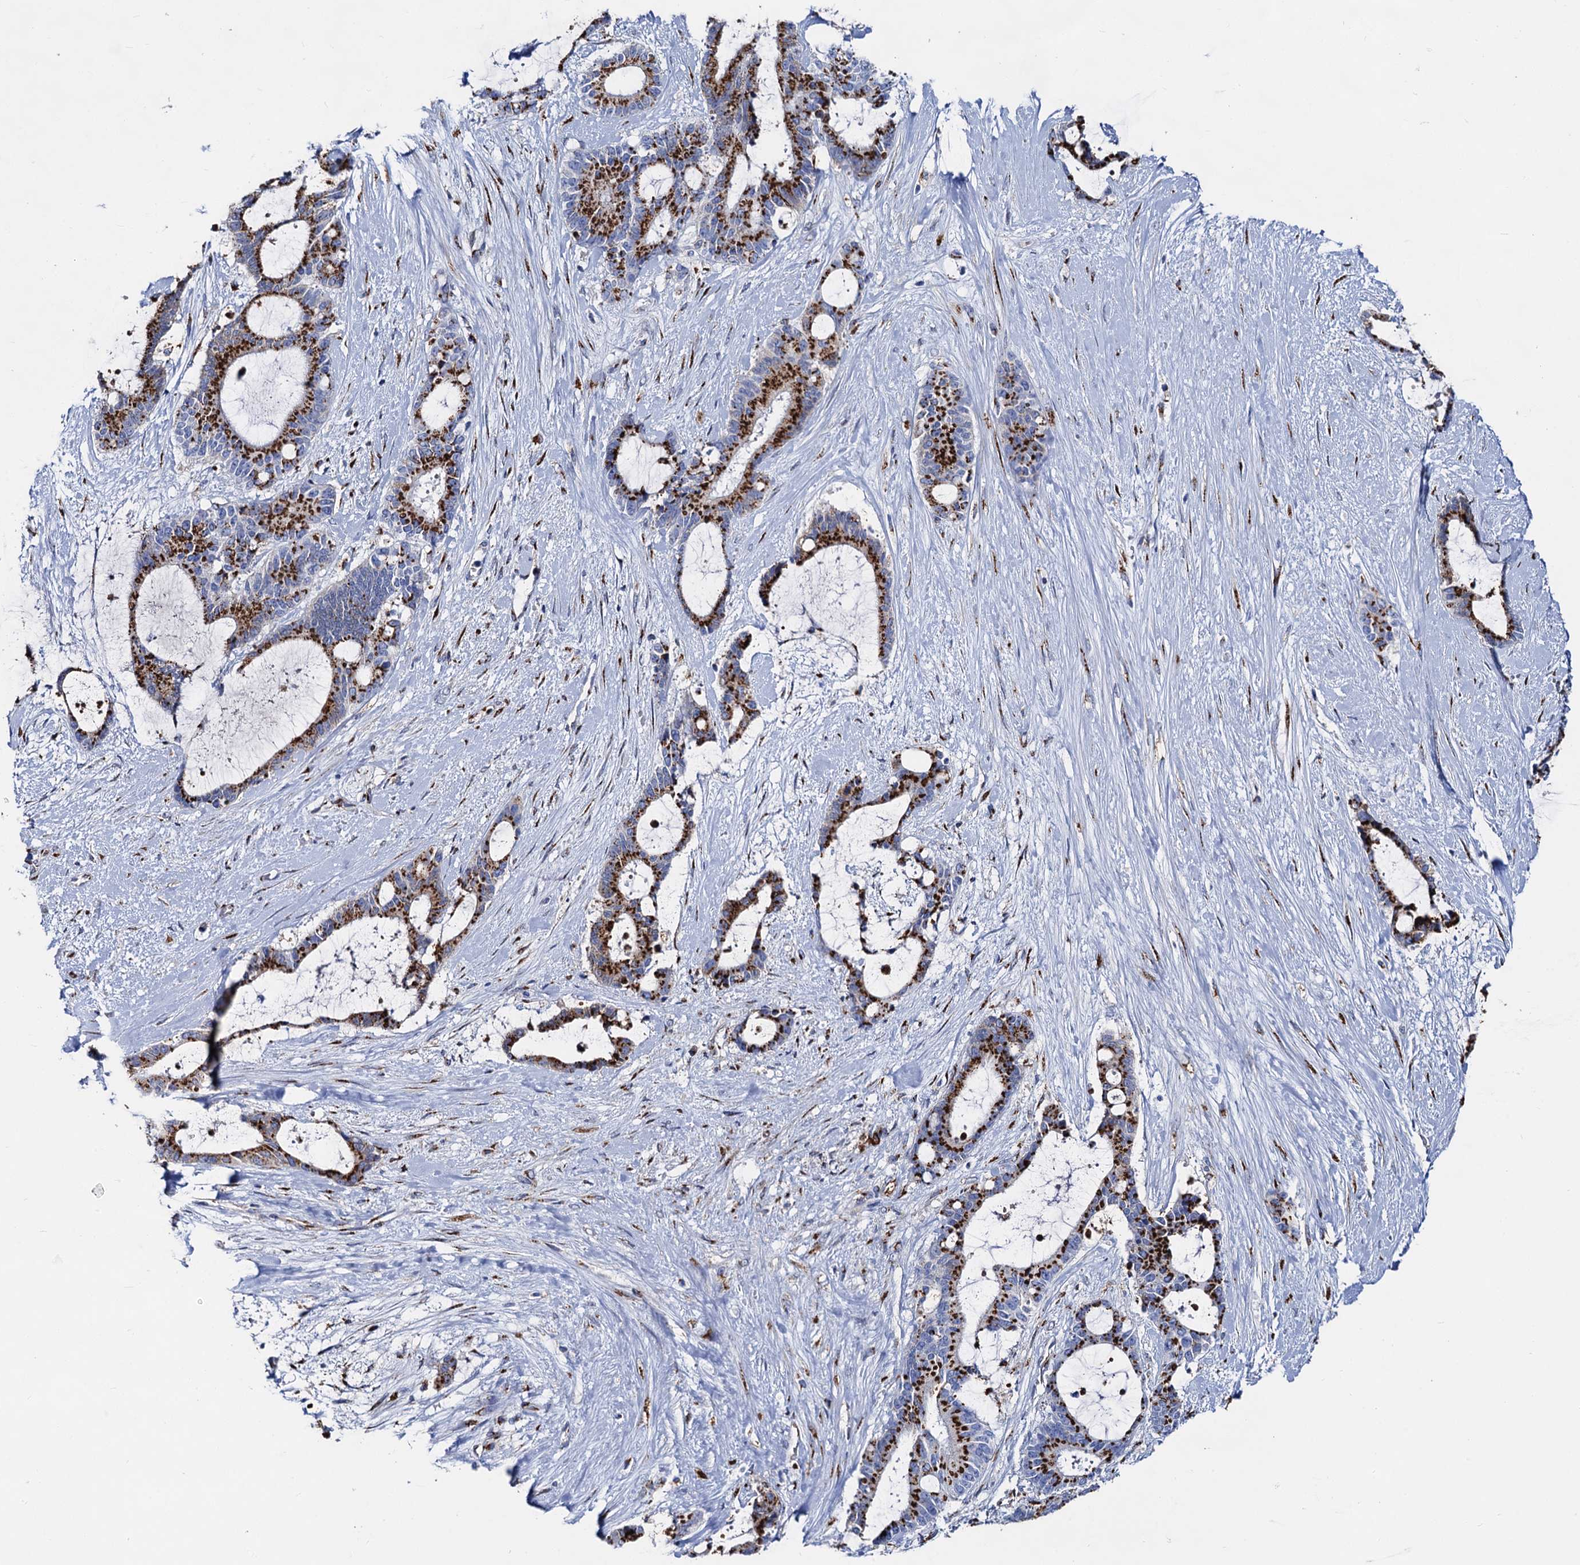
{"staining": {"intensity": "strong", "quantity": ">75%", "location": "cytoplasmic/membranous"}, "tissue": "liver cancer", "cell_type": "Tumor cells", "image_type": "cancer", "snomed": [{"axis": "morphology", "description": "Normal tissue, NOS"}, {"axis": "morphology", "description": "Cholangiocarcinoma"}, {"axis": "topography", "description": "Liver"}, {"axis": "topography", "description": "Peripheral nerve tissue"}], "caption": "Strong cytoplasmic/membranous expression is appreciated in about >75% of tumor cells in liver cancer. The protein is stained brown, and the nuclei are stained in blue (DAB (3,3'-diaminobenzidine) IHC with brightfield microscopy, high magnification).", "gene": "TM9SF3", "patient": {"sex": "female", "age": 73}}